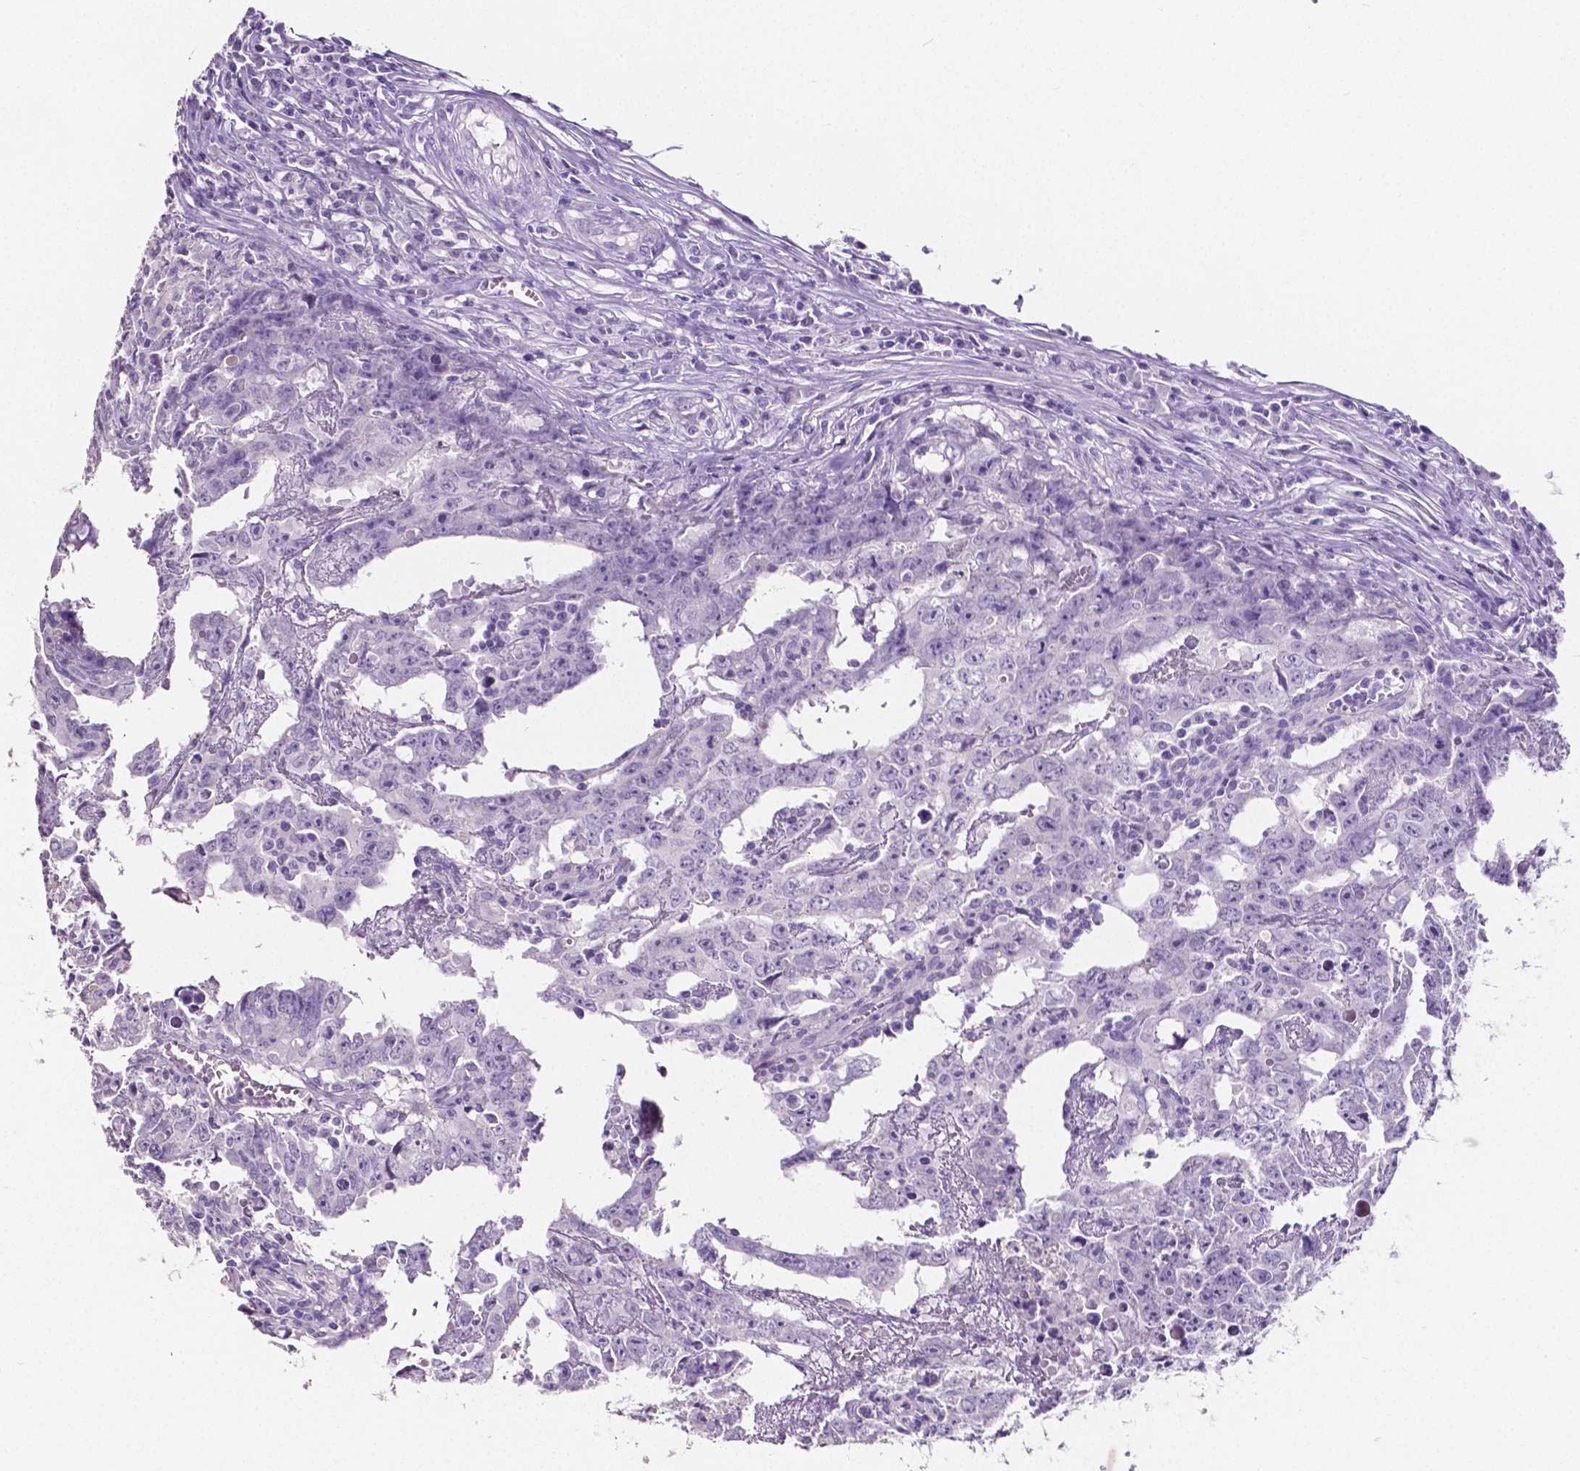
{"staining": {"intensity": "negative", "quantity": "none", "location": "none"}, "tissue": "testis cancer", "cell_type": "Tumor cells", "image_type": "cancer", "snomed": [{"axis": "morphology", "description": "Carcinoma, Embryonal, NOS"}, {"axis": "topography", "description": "Testis"}], "caption": "High magnification brightfield microscopy of testis cancer (embryonal carcinoma) stained with DAB (3,3'-diaminobenzidine) (brown) and counterstained with hematoxylin (blue): tumor cells show no significant positivity.", "gene": "SLC22A2", "patient": {"sex": "male", "age": 22}}